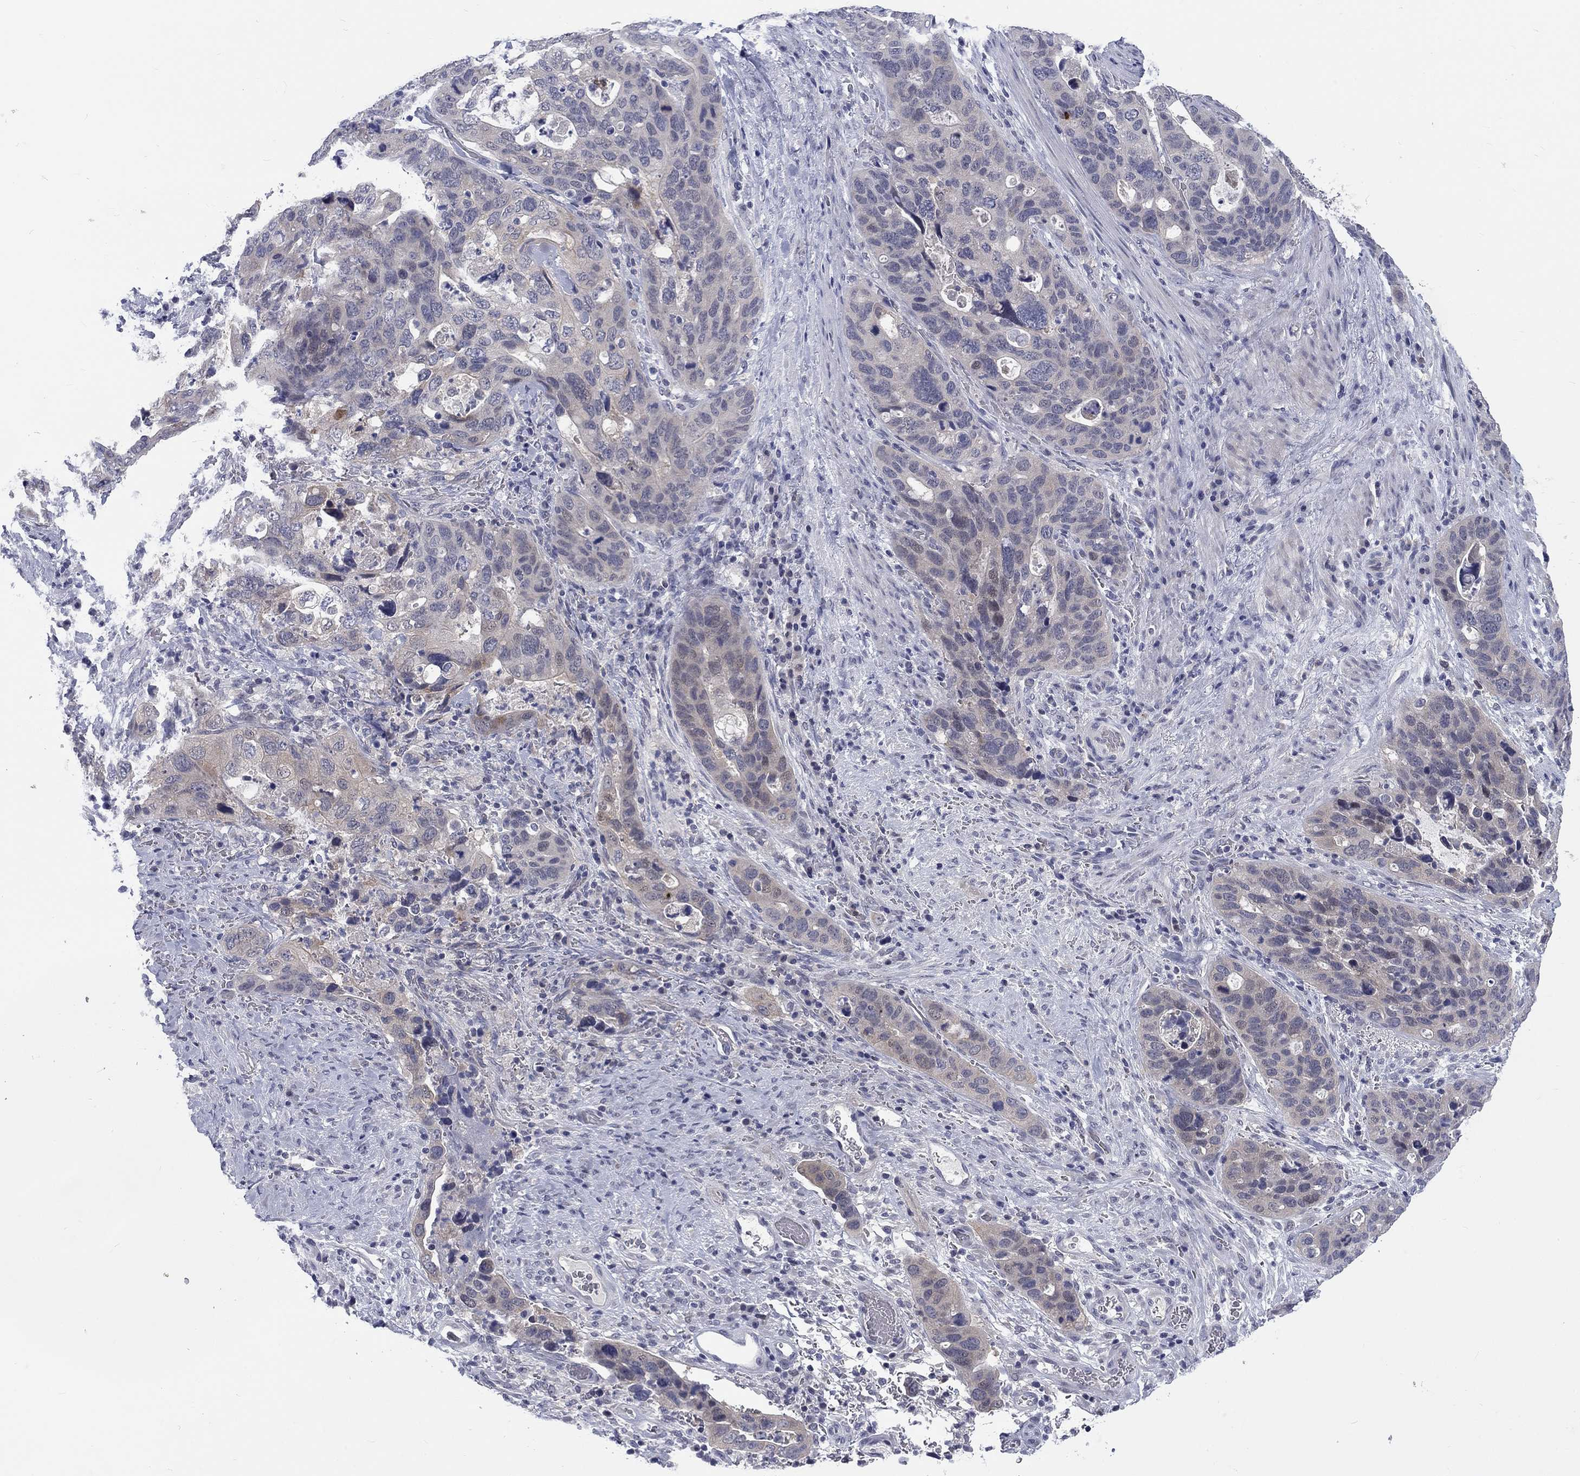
{"staining": {"intensity": "weak", "quantity": "<25%", "location": "cytoplasmic/membranous"}, "tissue": "stomach cancer", "cell_type": "Tumor cells", "image_type": "cancer", "snomed": [{"axis": "morphology", "description": "Adenocarcinoma, NOS"}, {"axis": "topography", "description": "Stomach"}], "caption": "Immunohistochemistry photomicrograph of neoplastic tissue: human adenocarcinoma (stomach) stained with DAB demonstrates no significant protein expression in tumor cells. (DAB (3,3'-diaminobenzidine) immunohistochemistry, high magnification).", "gene": "PHKA1", "patient": {"sex": "male", "age": 54}}